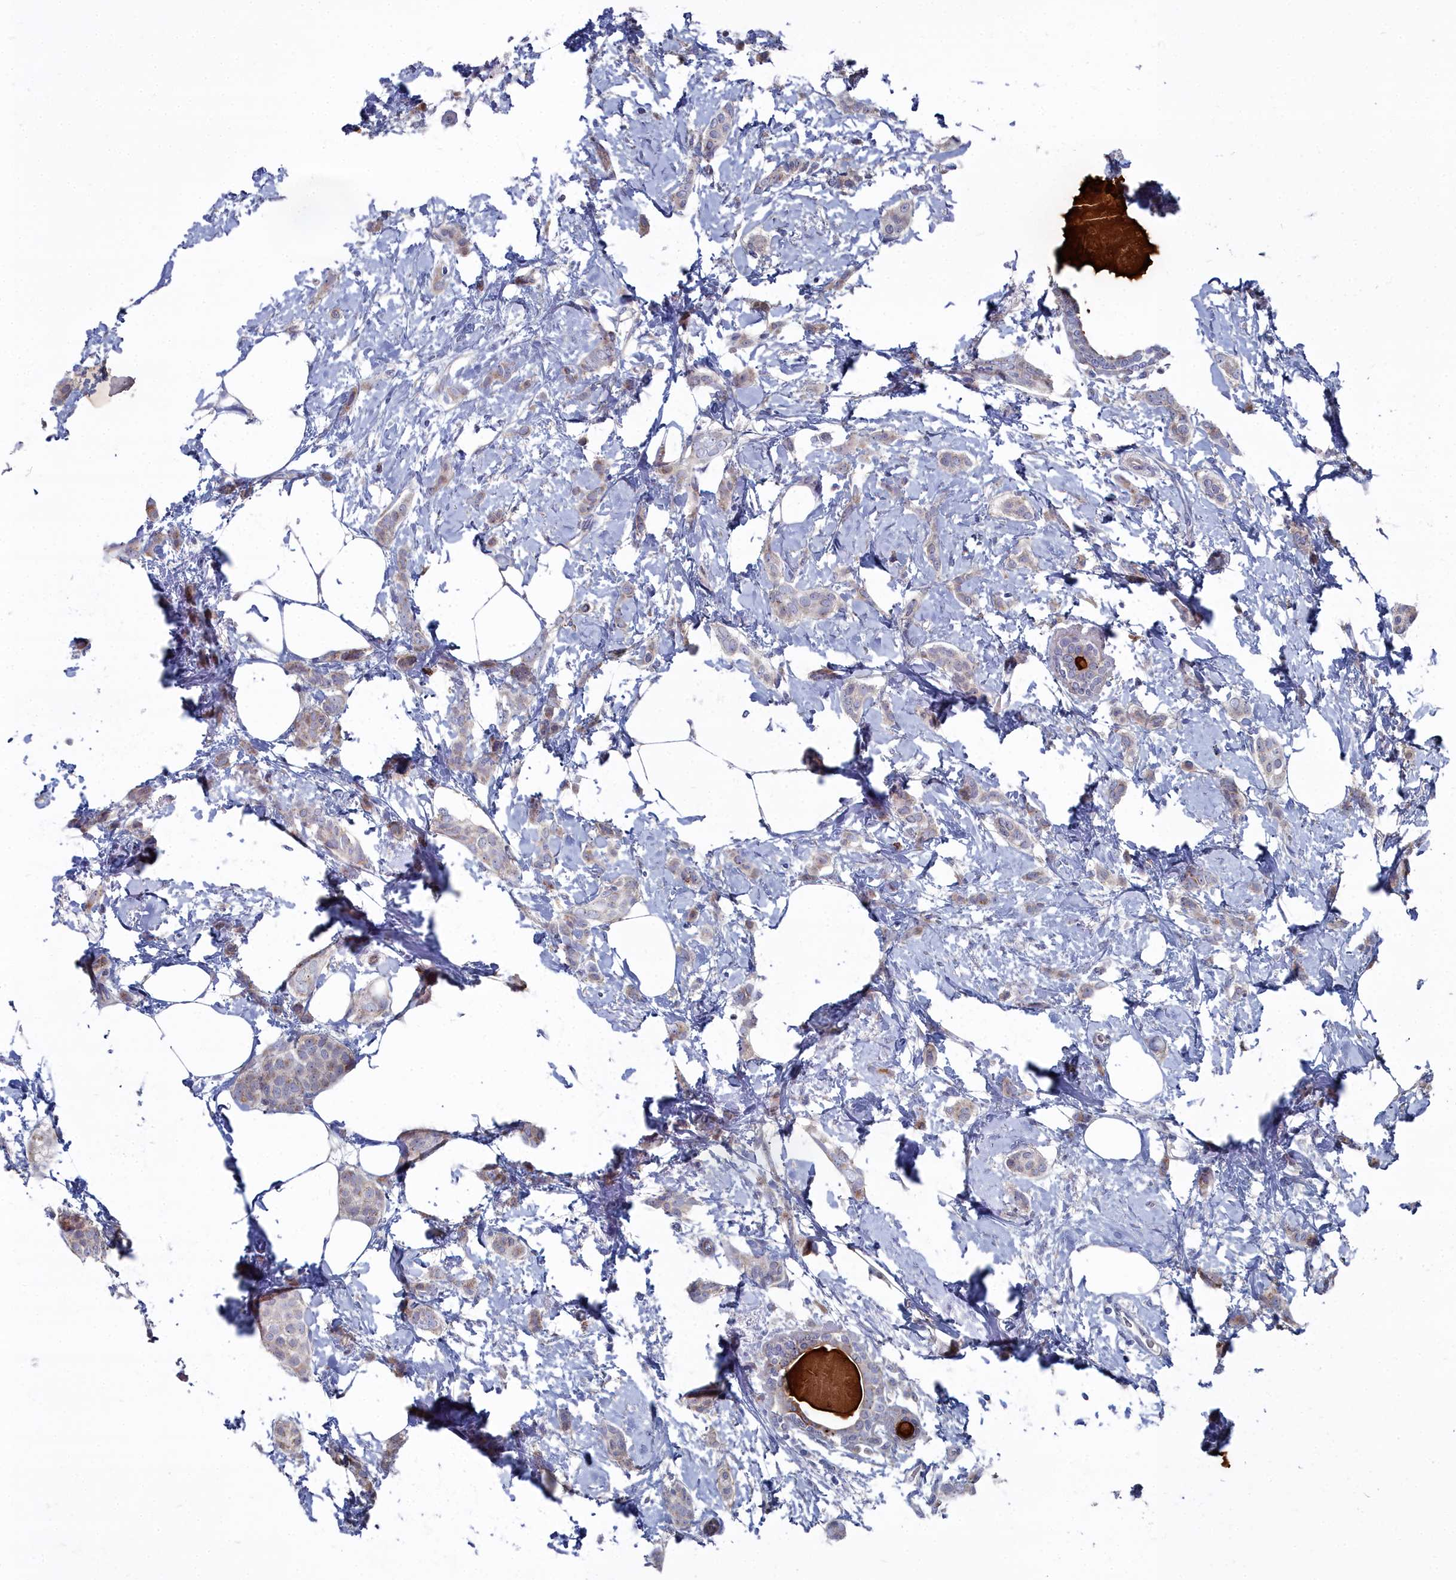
{"staining": {"intensity": "moderate", "quantity": "25%-75%", "location": "cytoplasmic/membranous"}, "tissue": "breast cancer", "cell_type": "Tumor cells", "image_type": "cancer", "snomed": [{"axis": "morphology", "description": "Duct carcinoma"}, {"axis": "topography", "description": "Breast"}], "caption": "Approximately 25%-75% of tumor cells in breast cancer (intraductal carcinoma) reveal moderate cytoplasmic/membranous protein staining as visualized by brown immunohistochemical staining.", "gene": "SHISAL2A", "patient": {"sex": "female", "age": 72}}